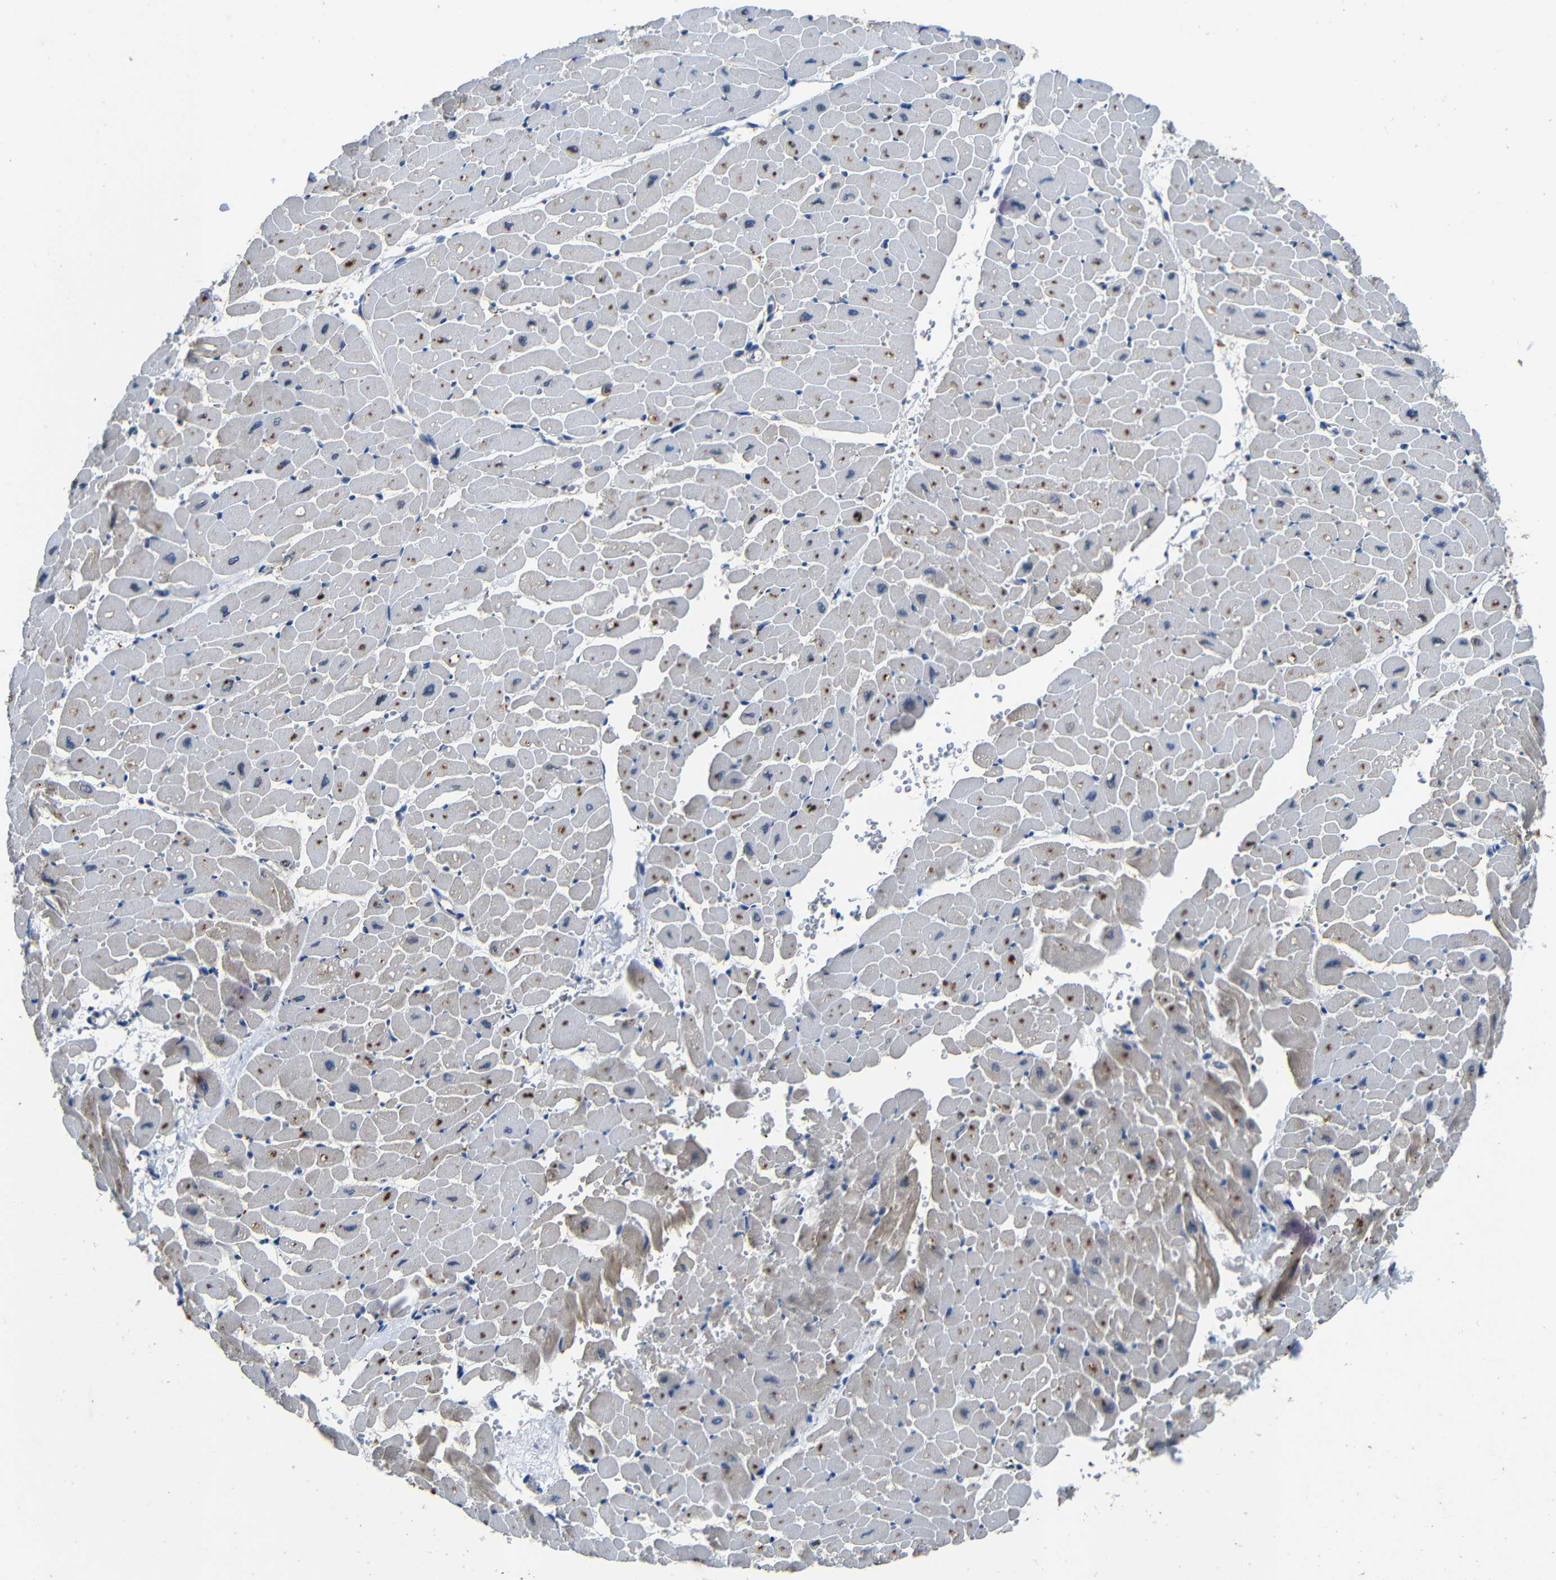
{"staining": {"intensity": "moderate", "quantity": "25%-75%", "location": "cytoplasmic/membranous"}, "tissue": "heart muscle", "cell_type": "Cardiomyocytes", "image_type": "normal", "snomed": [{"axis": "morphology", "description": "Normal tissue, NOS"}, {"axis": "topography", "description": "Heart"}], "caption": "Brown immunohistochemical staining in normal heart muscle shows moderate cytoplasmic/membranous expression in approximately 25%-75% of cardiomyocytes. (DAB = brown stain, brightfield microscopy at high magnification).", "gene": "C6orf89", "patient": {"sex": "male", "age": 45}}